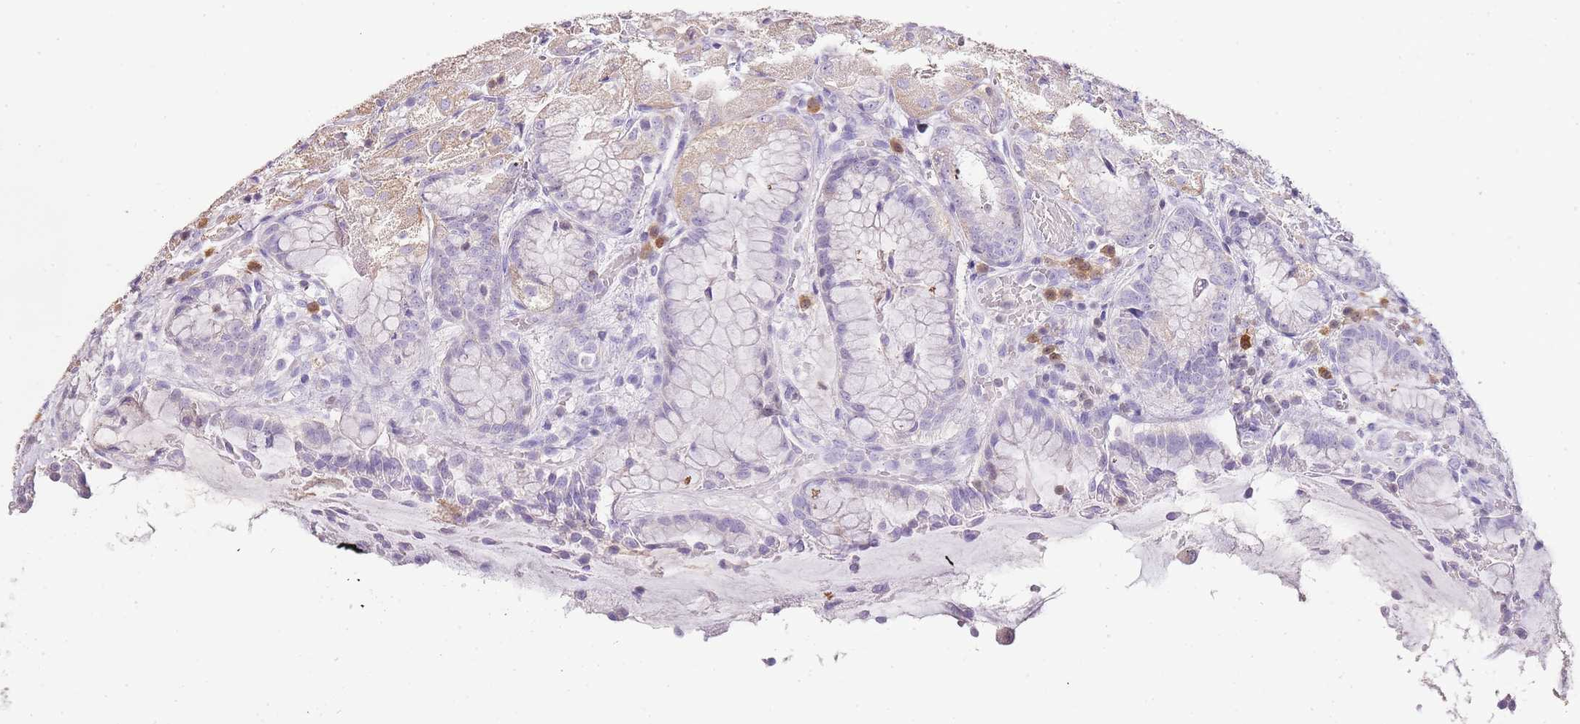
{"staining": {"intensity": "negative", "quantity": "none", "location": "none"}, "tissue": "stomach", "cell_type": "Glandular cells", "image_type": "normal", "snomed": [{"axis": "morphology", "description": "Normal tissue, NOS"}, {"axis": "topography", "description": "Stomach, upper"}], "caption": "An IHC photomicrograph of normal stomach is shown. There is no staining in glandular cells of stomach.", "gene": "ZBP1", "patient": {"sex": "male", "age": 72}}